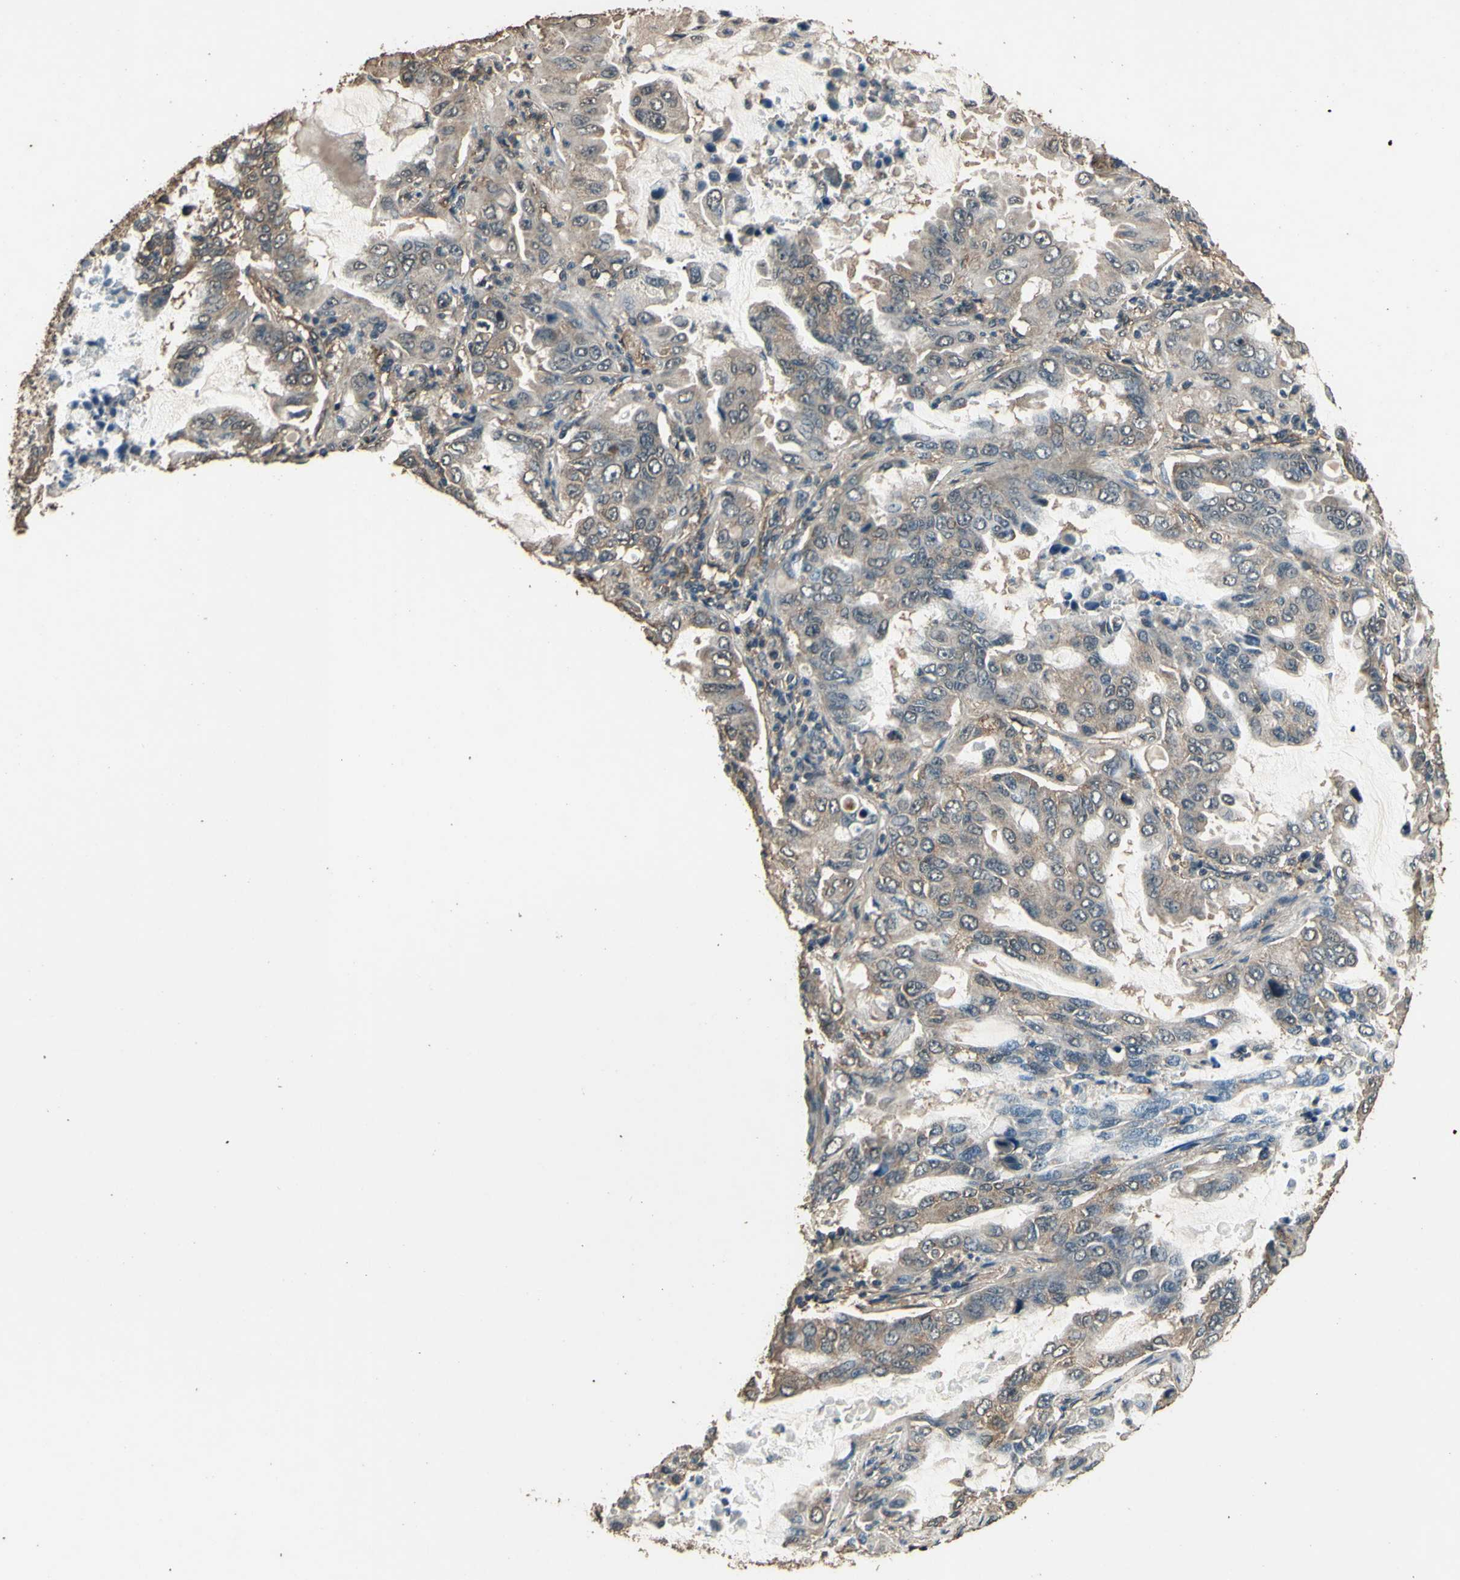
{"staining": {"intensity": "moderate", "quantity": ">75%", "location": "cytoplasmic/membranous"}, "tissue": "lung cancer", "cell_type": "Tumor cells", "image_type": "cancer", "snomed": [{"axis": "morphology", "description": "Adenocarcinoma, NOS"}, {"axis": "topography", "description": "Lung"}], "caption": "Immunohistochemical staining of human lung cancer (adenocarcinoma) displays medium levels of moderate cytoplasmic/membranous protein expression in about >75% of tumor cells.", "gene": "TSPO", "patient": {"sex": "male", "age": 64}}